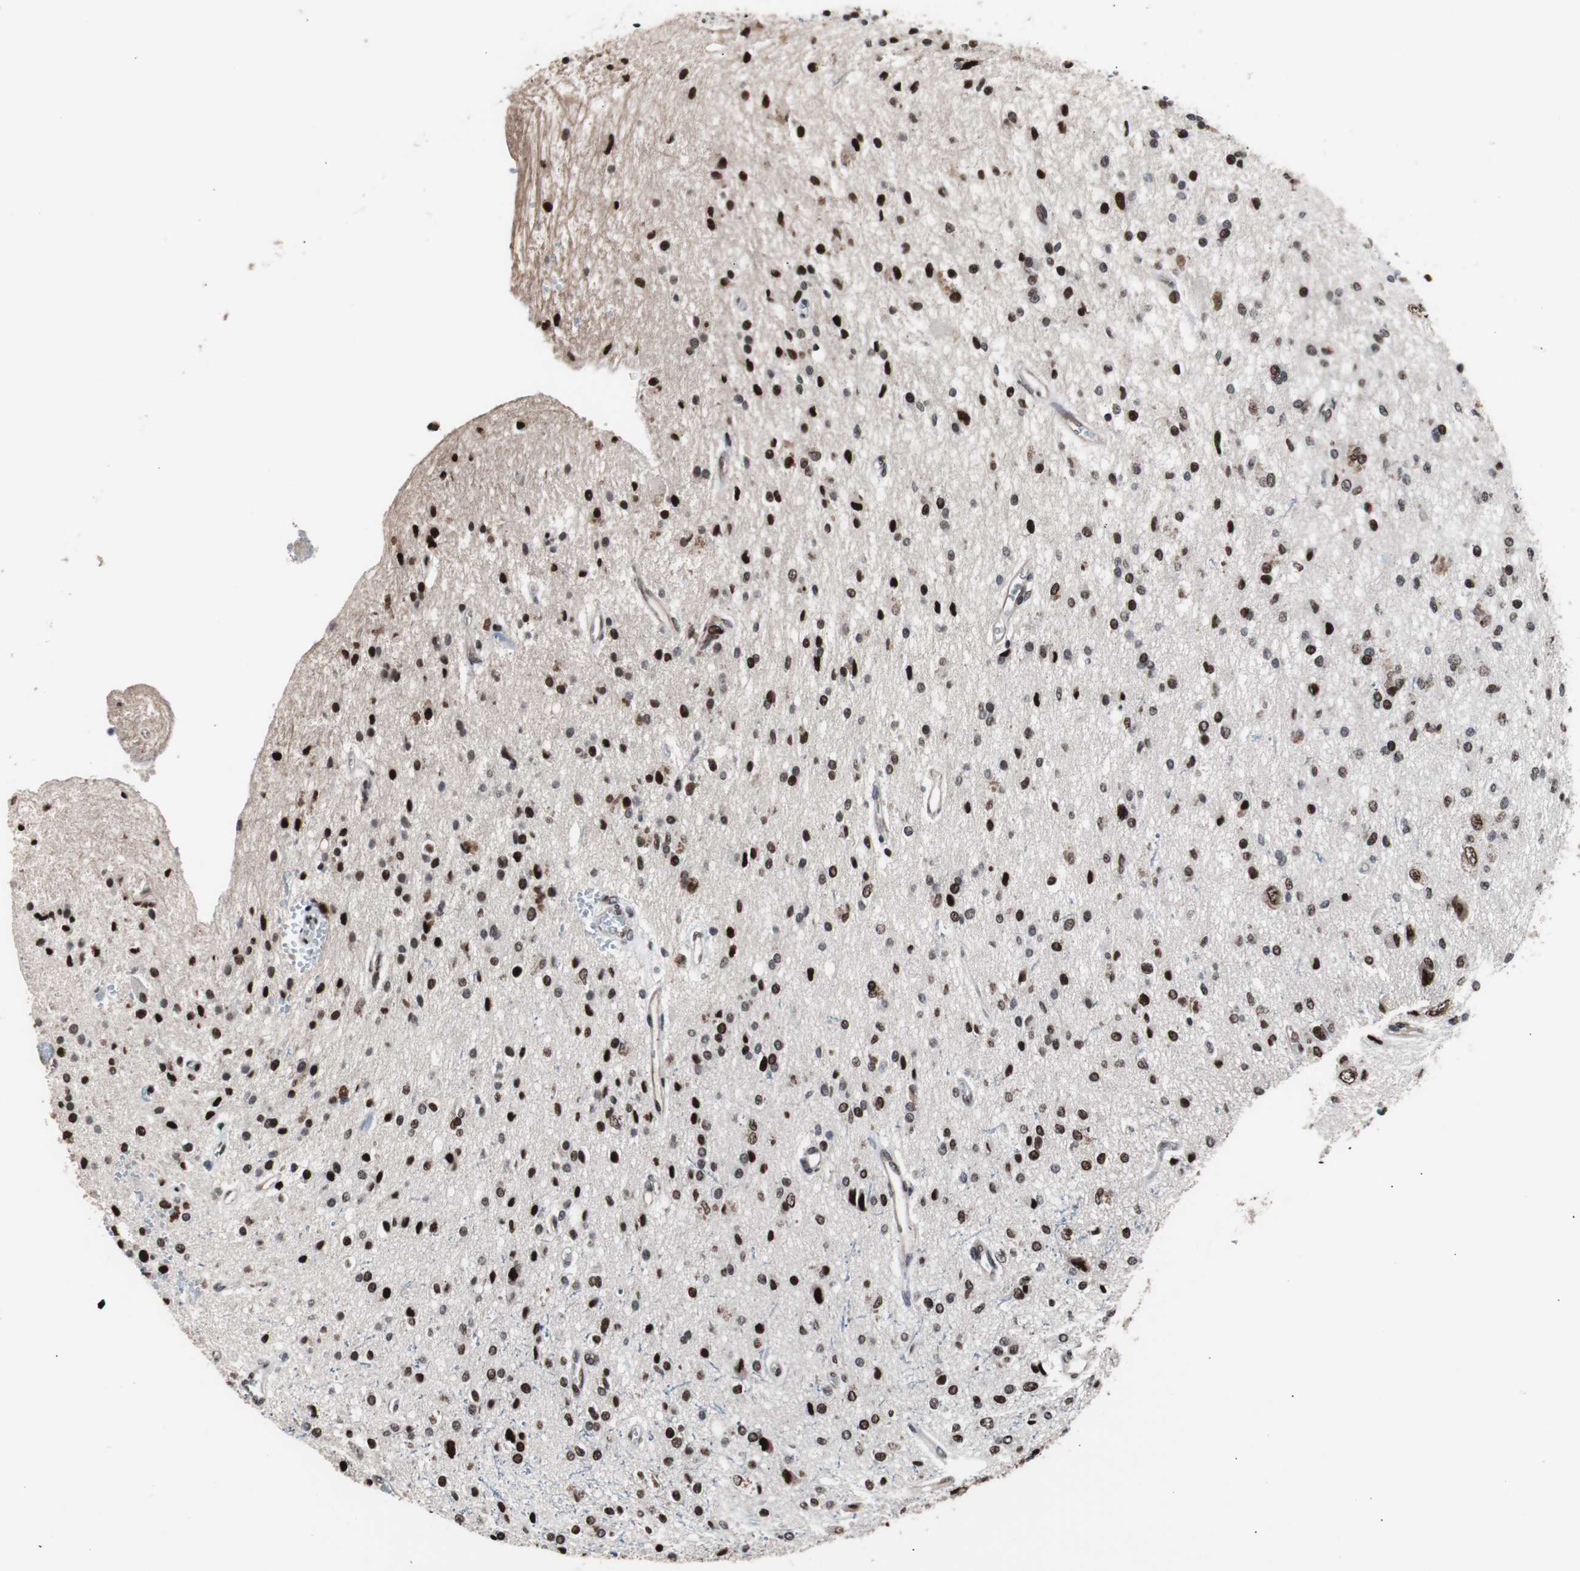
{"staining": {"intensity": "strong", "quantity": ">75%", "location": "nuclear"}, "tissue": "glioma", "cell_type": "Tumor cells", "image_type": "cancer", "snomed": [{"axis": "morphology", "description": "Glioma, malignant, High grade"}, {"axis": "topography", "description": "Brain"}], "caption": "Immunohistochemical staining of human glioma reveals high levels of strong nuclear protein staining in about >75% of tumor cells. The staining is performed using DAB (3,3'-diaminobenzidine) brown chromogen to label protein expression. The nuclei are counter-stained blue using hematoxylin.", "gene": "POGZ", "patient": {"sex": "male", "age": 47}}